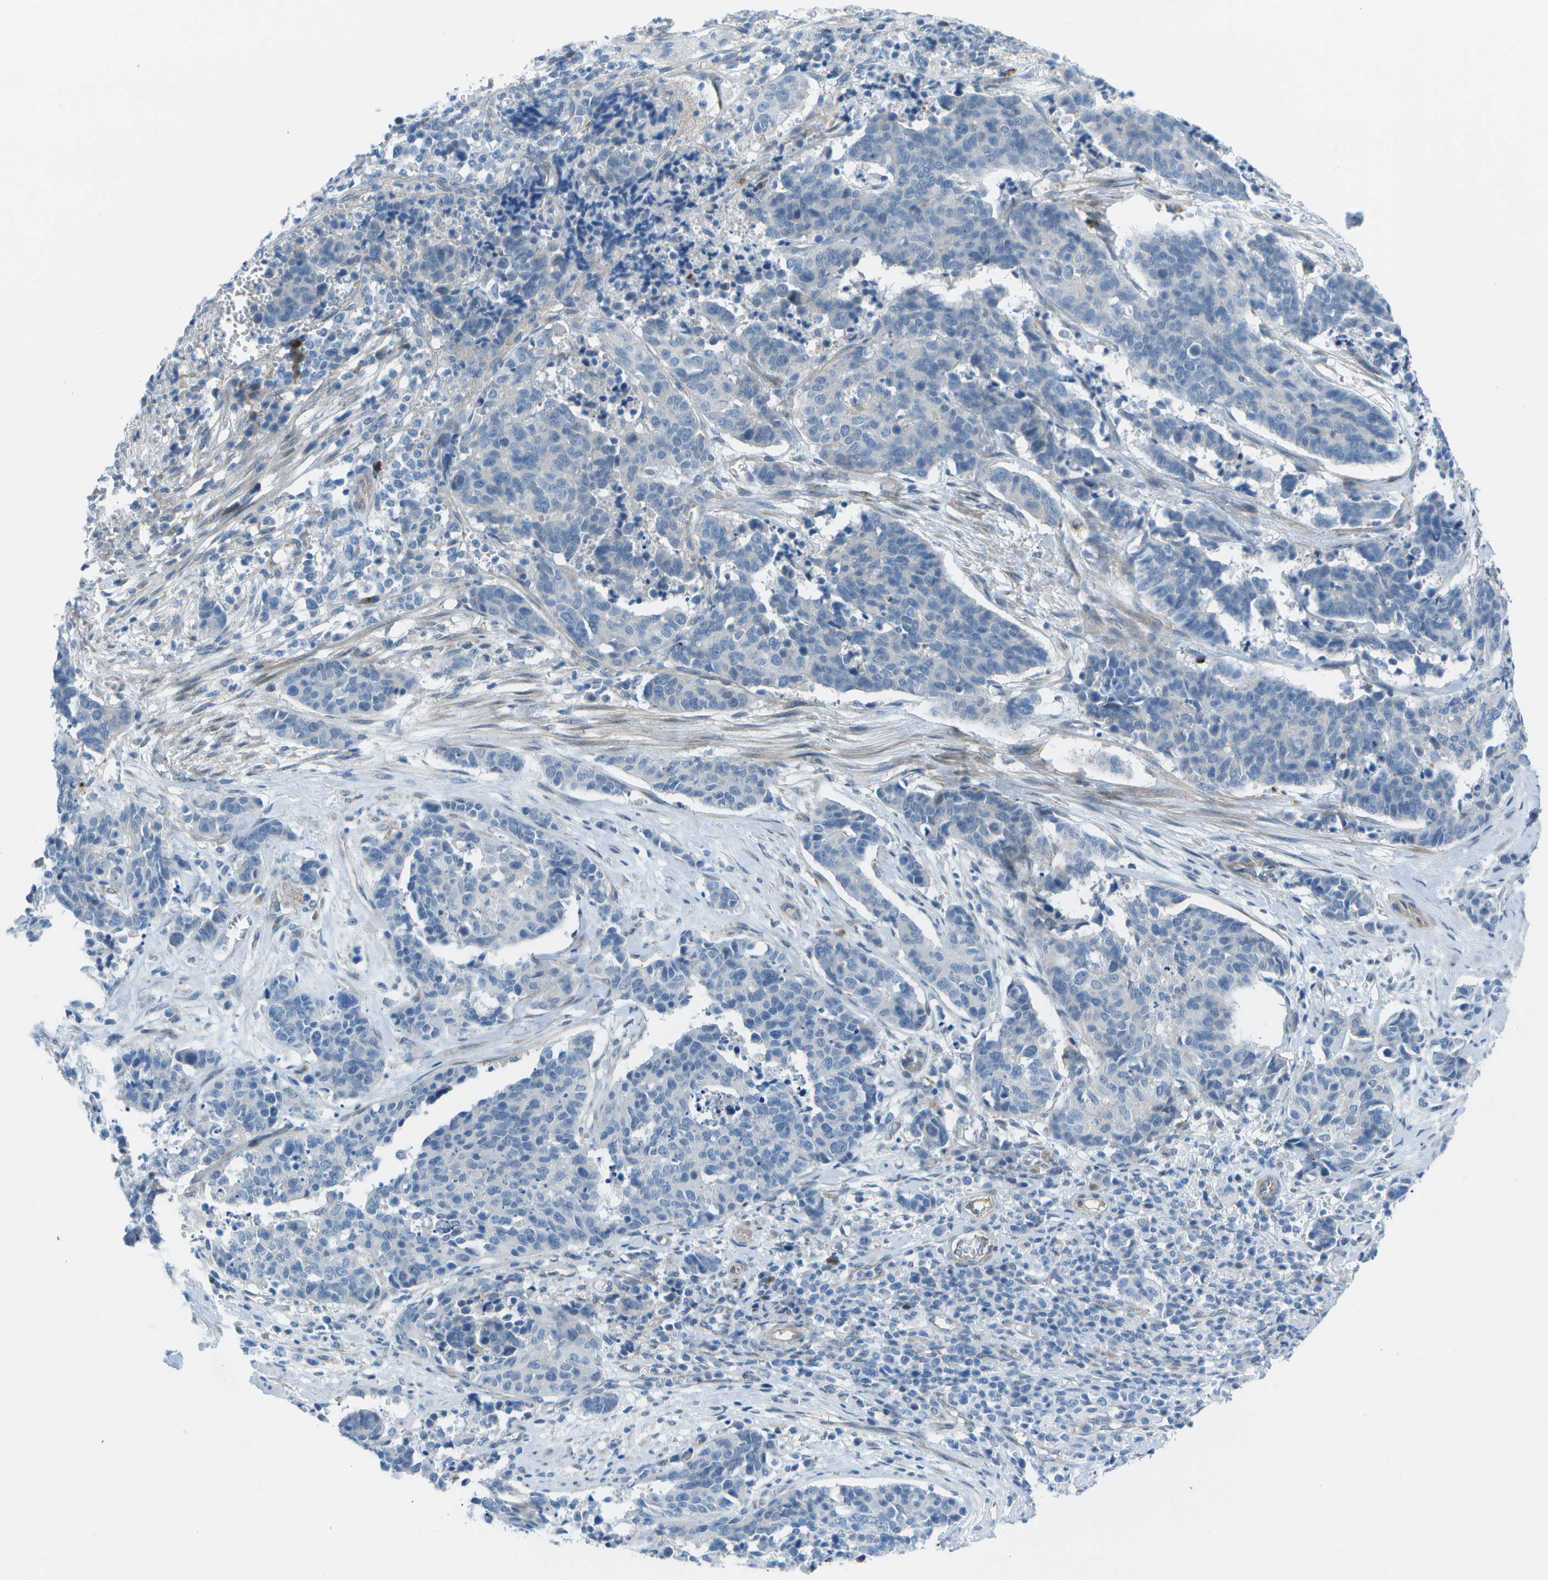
{"staining": {"intensity": "negative", "quantity": "none", "location": "none"}, "tissue": "cervical cancer", "cell_type": "Tumor cells", "image_type": "cancer", "snomed": [{"axis": "morphology", "description": "Squamous cell carcinoma, NOS"}, {"axis": "topography", "description": "Cervix"}], "caption": "DAB immunohistochemical staining of squamous cell carcinoma (cervical) displays no significant positivity in tumor cells. (DAB IHC, high magnification).", "gene": "SORBS3", "patient": {"sex": "female", "age": 35}}